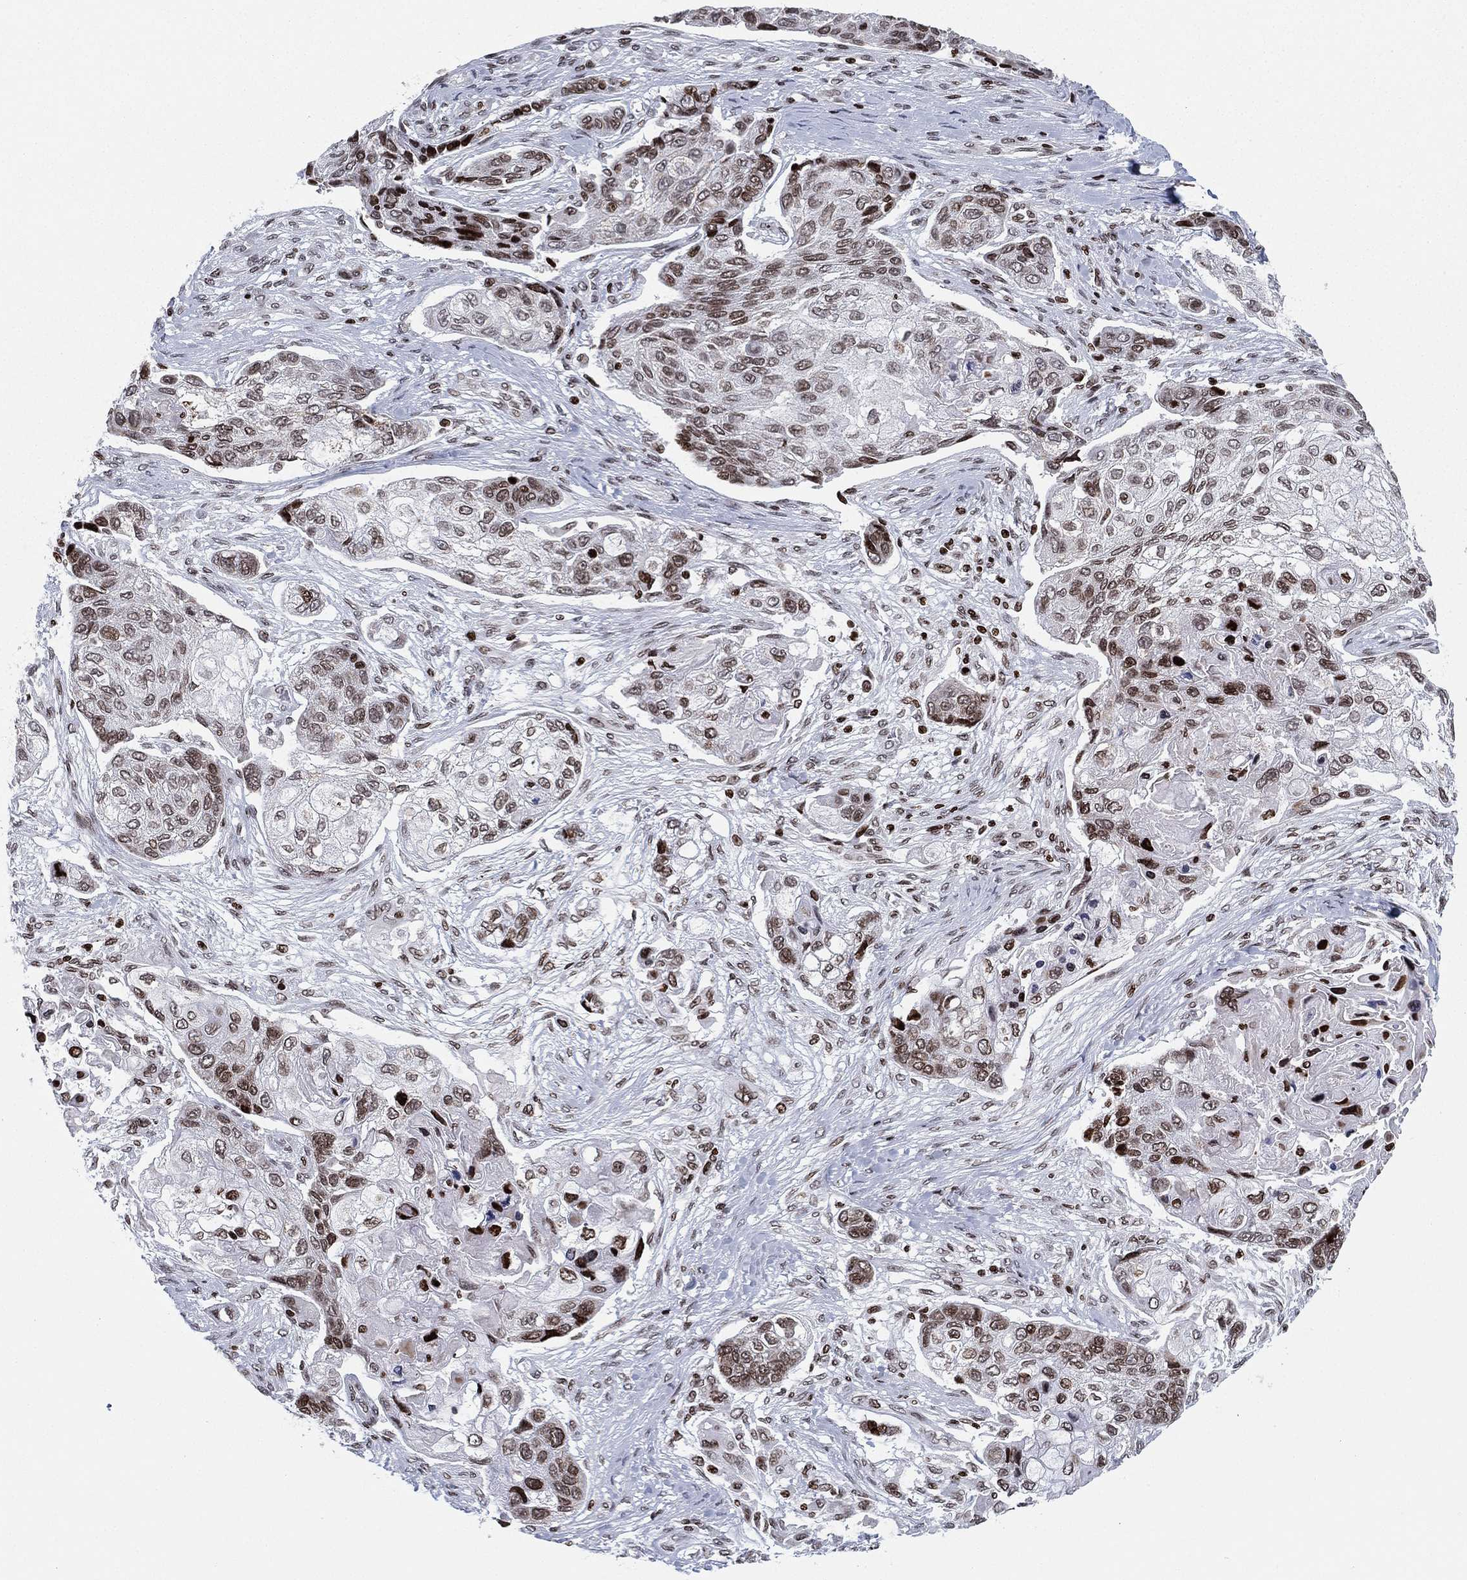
{"staining": {"intensity": "moderate", "quantity": "<25%", "location": "nuclear"}, "tissue": "lung cancer", "cell_type": "Tumor cells", "image_type": "cancer", "snomed": [{"axis": "morphology", "description": "Squamous cell carcinoma, NOS"}, {"axis": "topography", "description": "Lung"}], "caption": "The micrograph demonstrates staining of lung cancer, revealing moderate nuclear protein expression (brown color) within tumor cells. (DAB = brown stain, brightfield microscopy at high magnification).", "gene": "MFSD14A", "patient": {"sex": "male", "age": 69}}